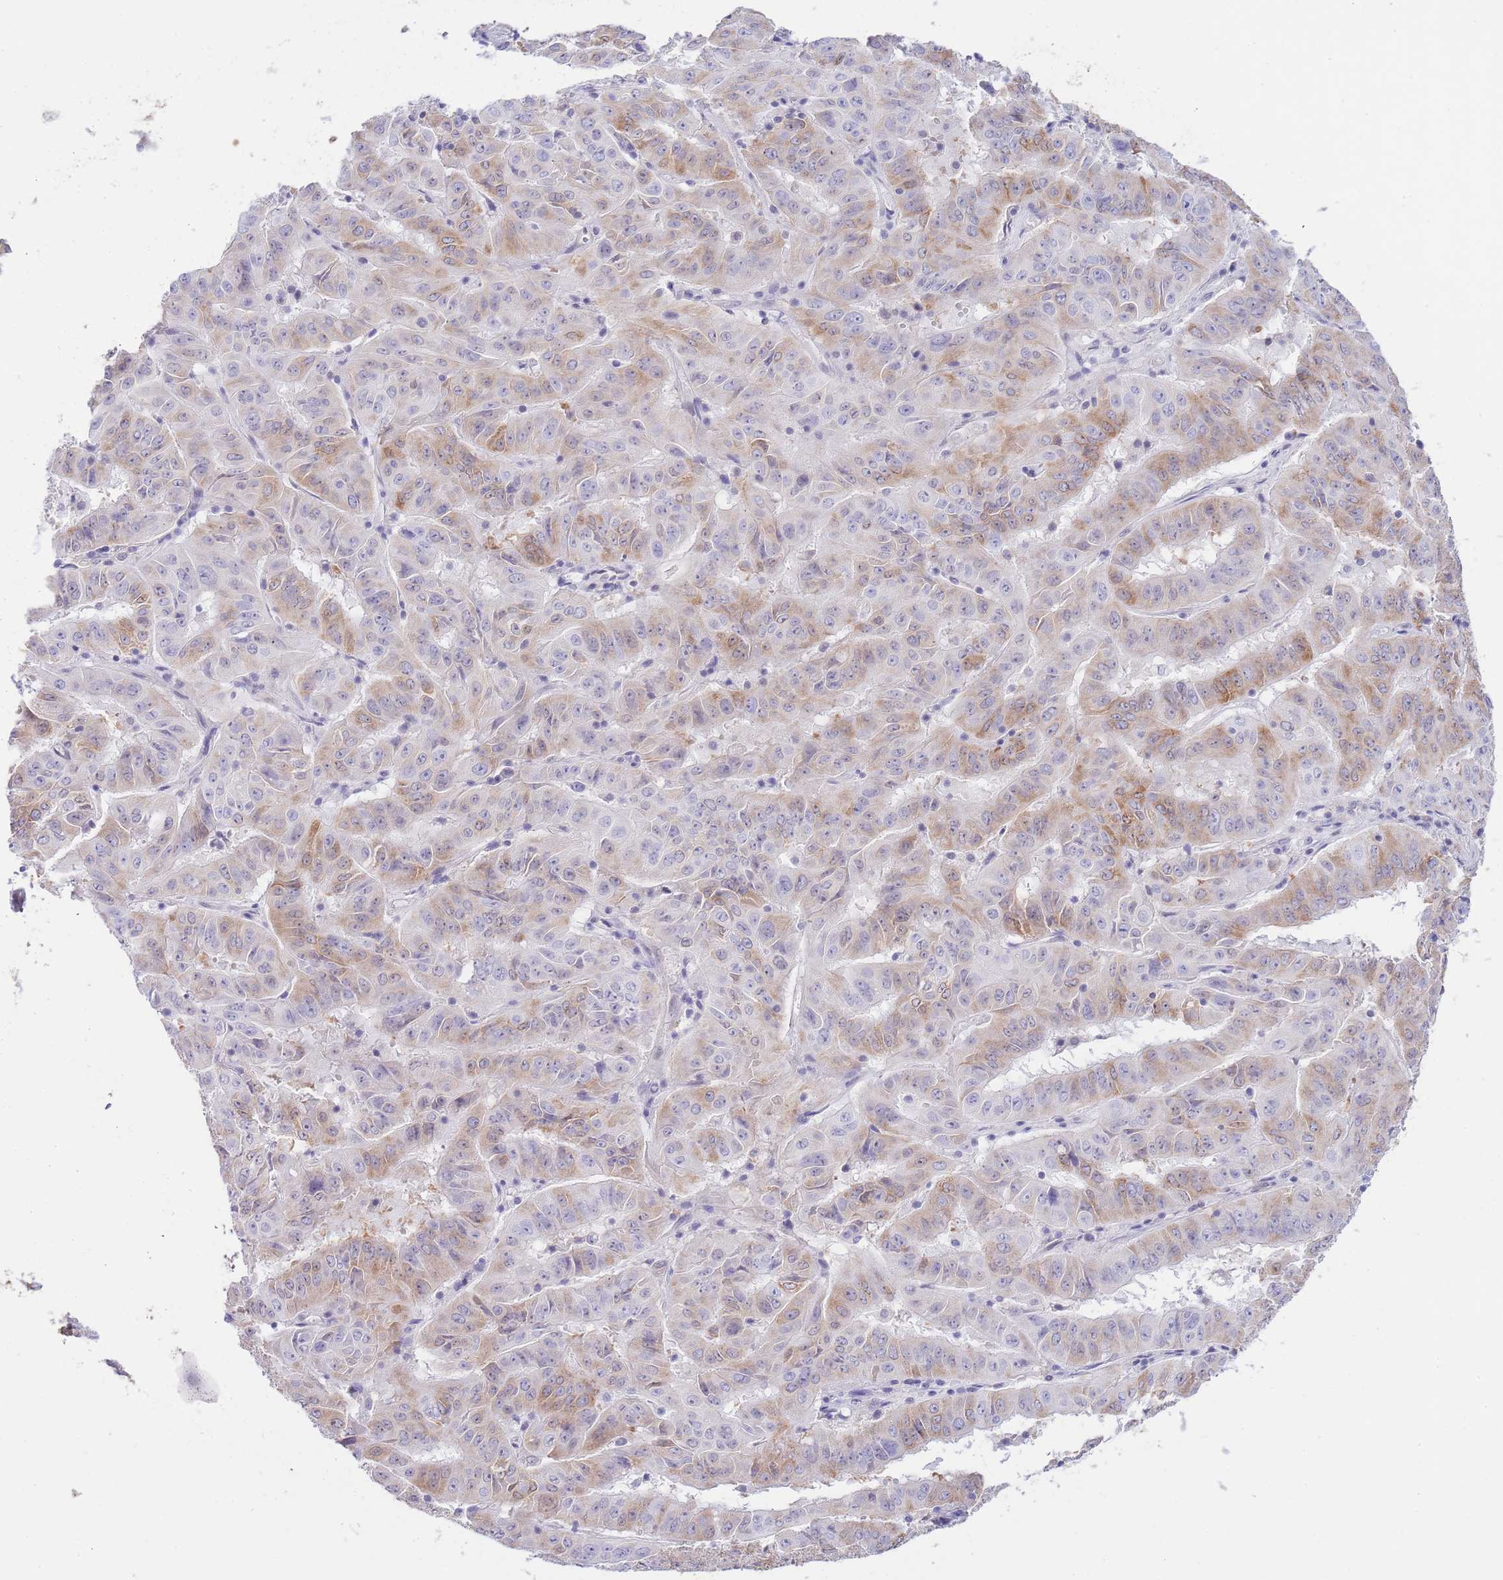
{"staining": {"intensity": "moderate", "quantity": "25%-75%", "location": "cytoplasmic/membranous"}, "tissue": "pancreatic cancer", "cell_type": "Tumor cells", "image_type": "cancer", "snomed": [{"axis": "morphology", "description": "Adenocarcinoma, NOS"}, {"axis": "topography", "description": "Pancreas"}], "caption": "Immunohistochemistry (IHC) photomicrograph of human pancreatic cancer (adenocarcinoma) stained for a protein (brown), which exhibits medium levels of moderate cytoplasmic/membranous positivity in about 25%-75% of tumor cells.", "gene": "EBPL", "patient": {"sex": "male", "age": 63}}